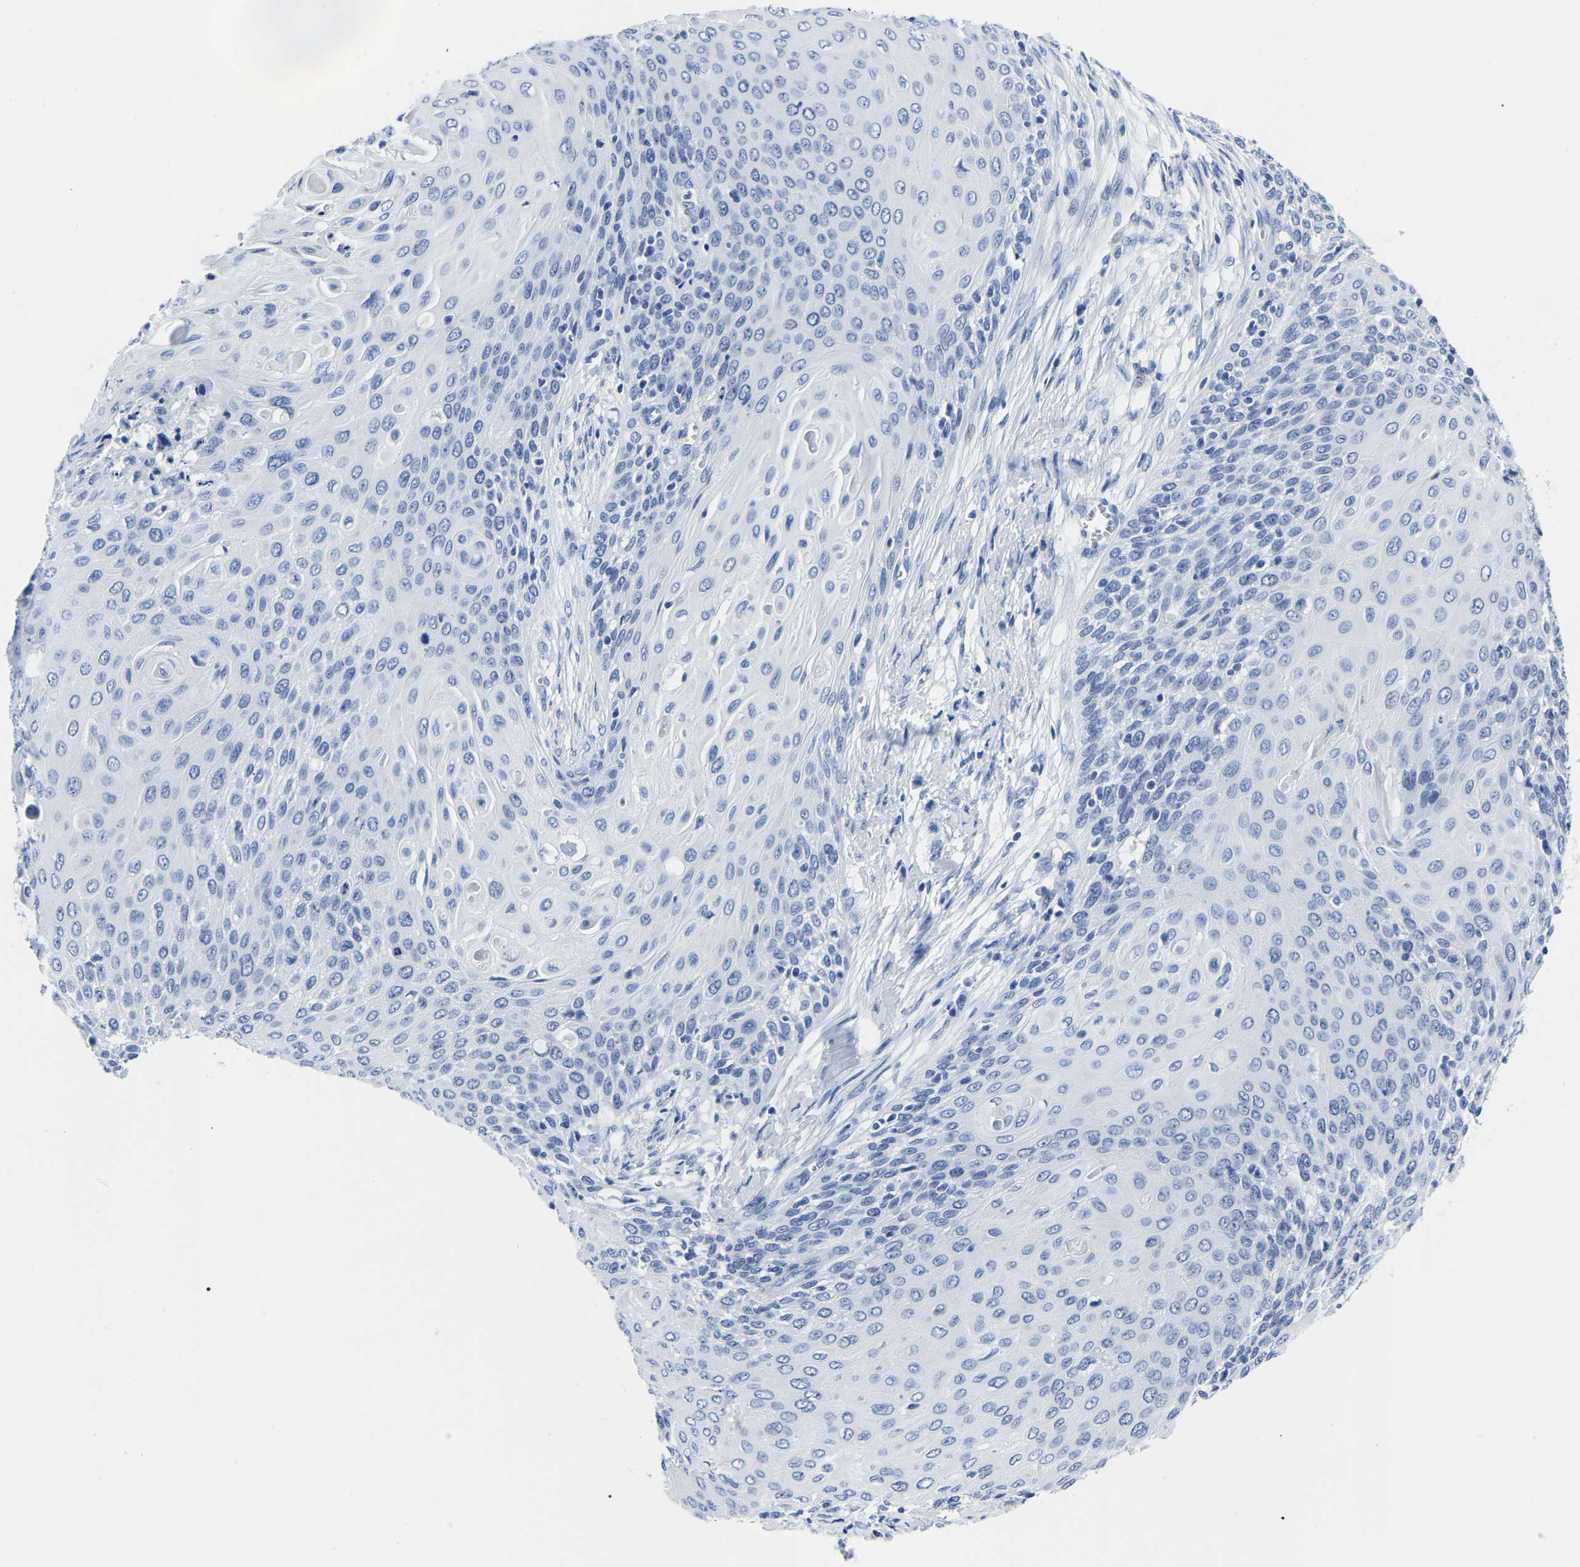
{"staining": {"intensity": "negative", "quantity": "none", "location": "none"}, "tissue": "cervical cancer", "cell_type": "Tumor cells", "image_type": "cancer", "snomed": [{"axis": "morphology", "description": "Squamous cell carcinoma, NOS"}, {"axis": "topography", "description": "Cervix"}], "caption": "Tumor cells are negative for protein expression in human cervical cancer. (DAB (3,3'-diaminobenzidine) immunohistochemistry, high magnification).", "gene": "IMPG2", "patient": {"sex": "female", "age": 39}}